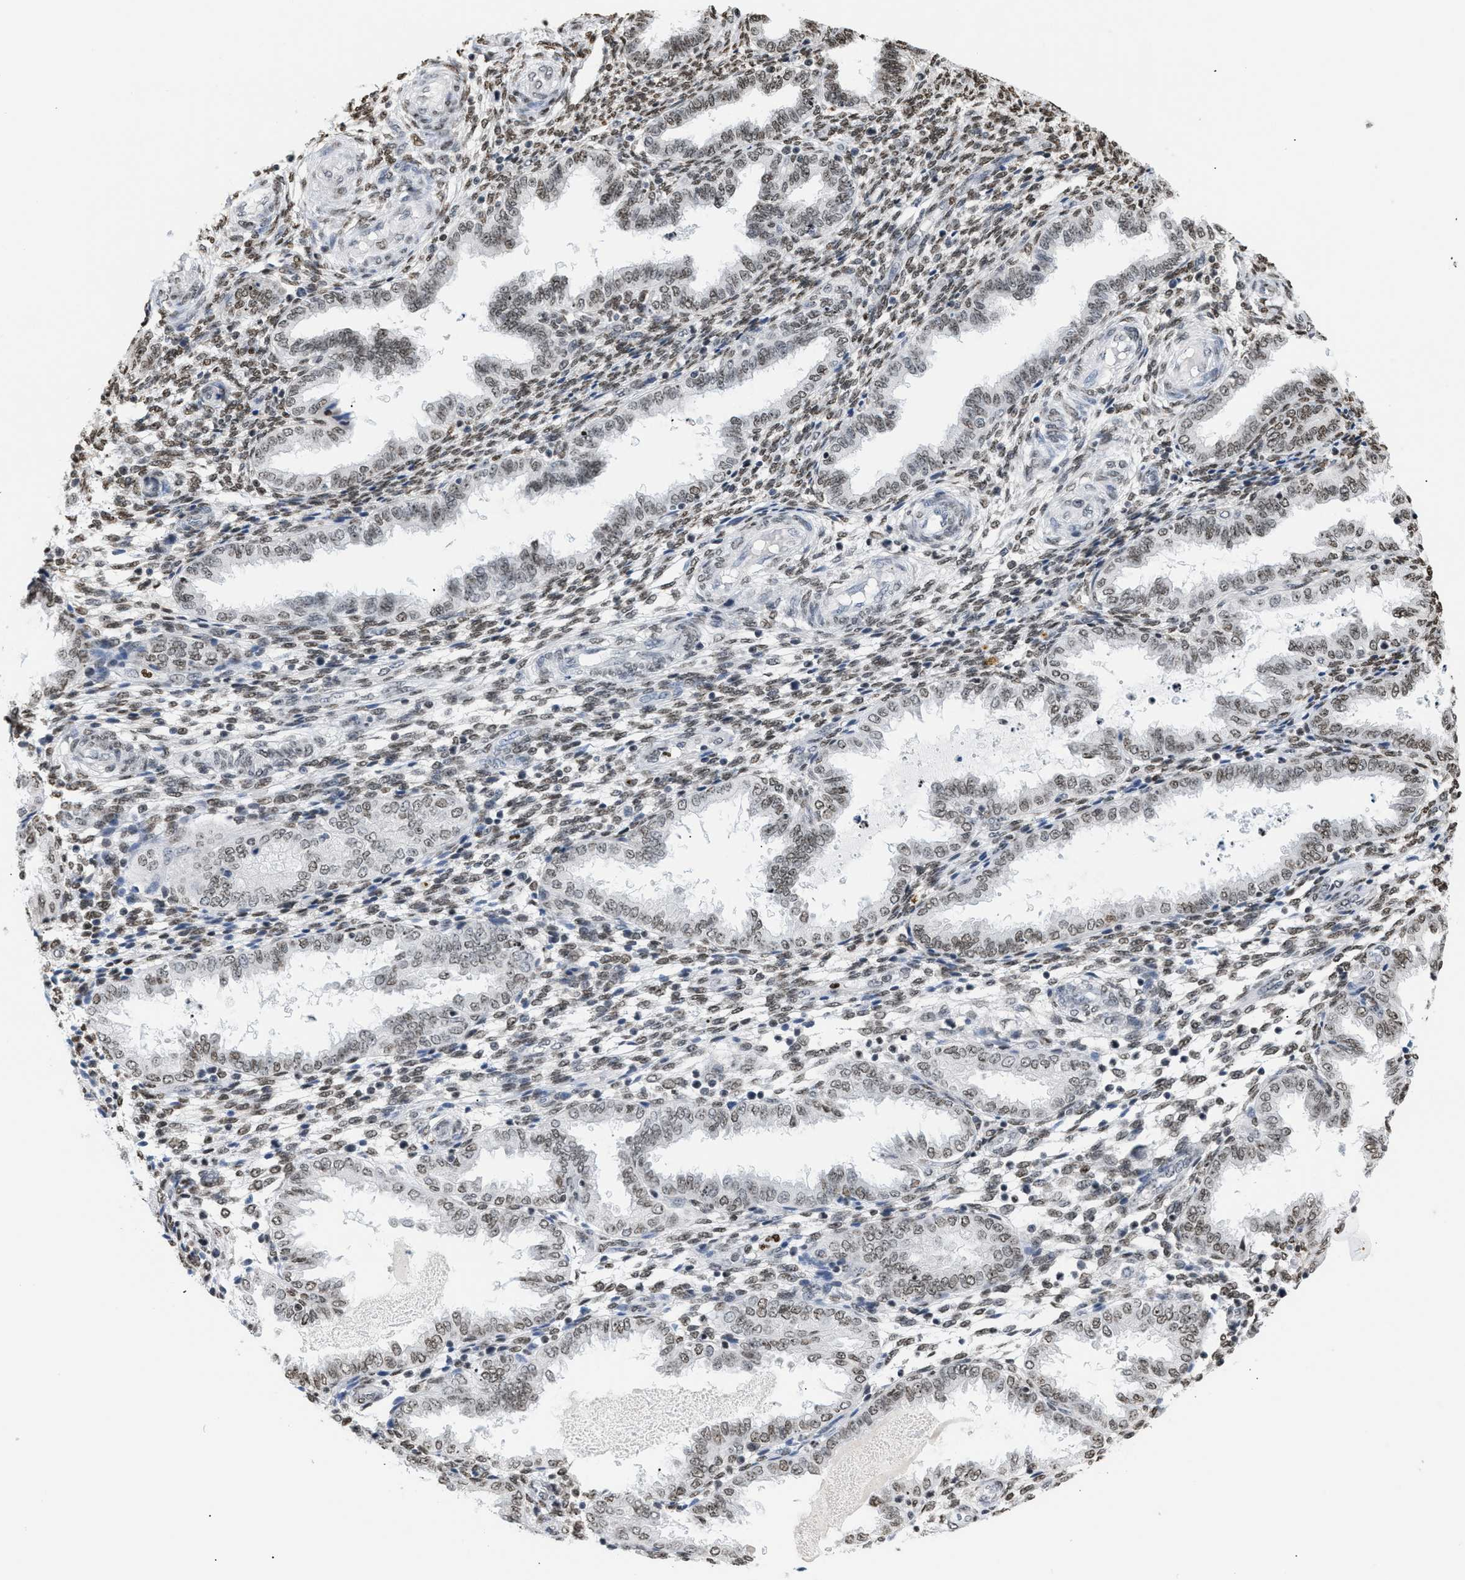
{"staining": {"intensity": "weak", "quantity": "25%-75%", "location": "nuclear"}, "tissue": "endometrium", "cell_type": "Cells in endometrial stroma", "image_type": "normal", "snomed": [{"axis": "morphology", "description": "Normal tissue, NOS"}, {"axis": "topography", "description": "Endometrium"}], "caption": "Immunohistochemistry (IHC) of unremarkable human endometrium shows low levels of weak nuclear expression in about 25%-75% of cells in endometrial stroma.", "gene": "HMGN2", "patient": {"sex": "female", "age": 33}}